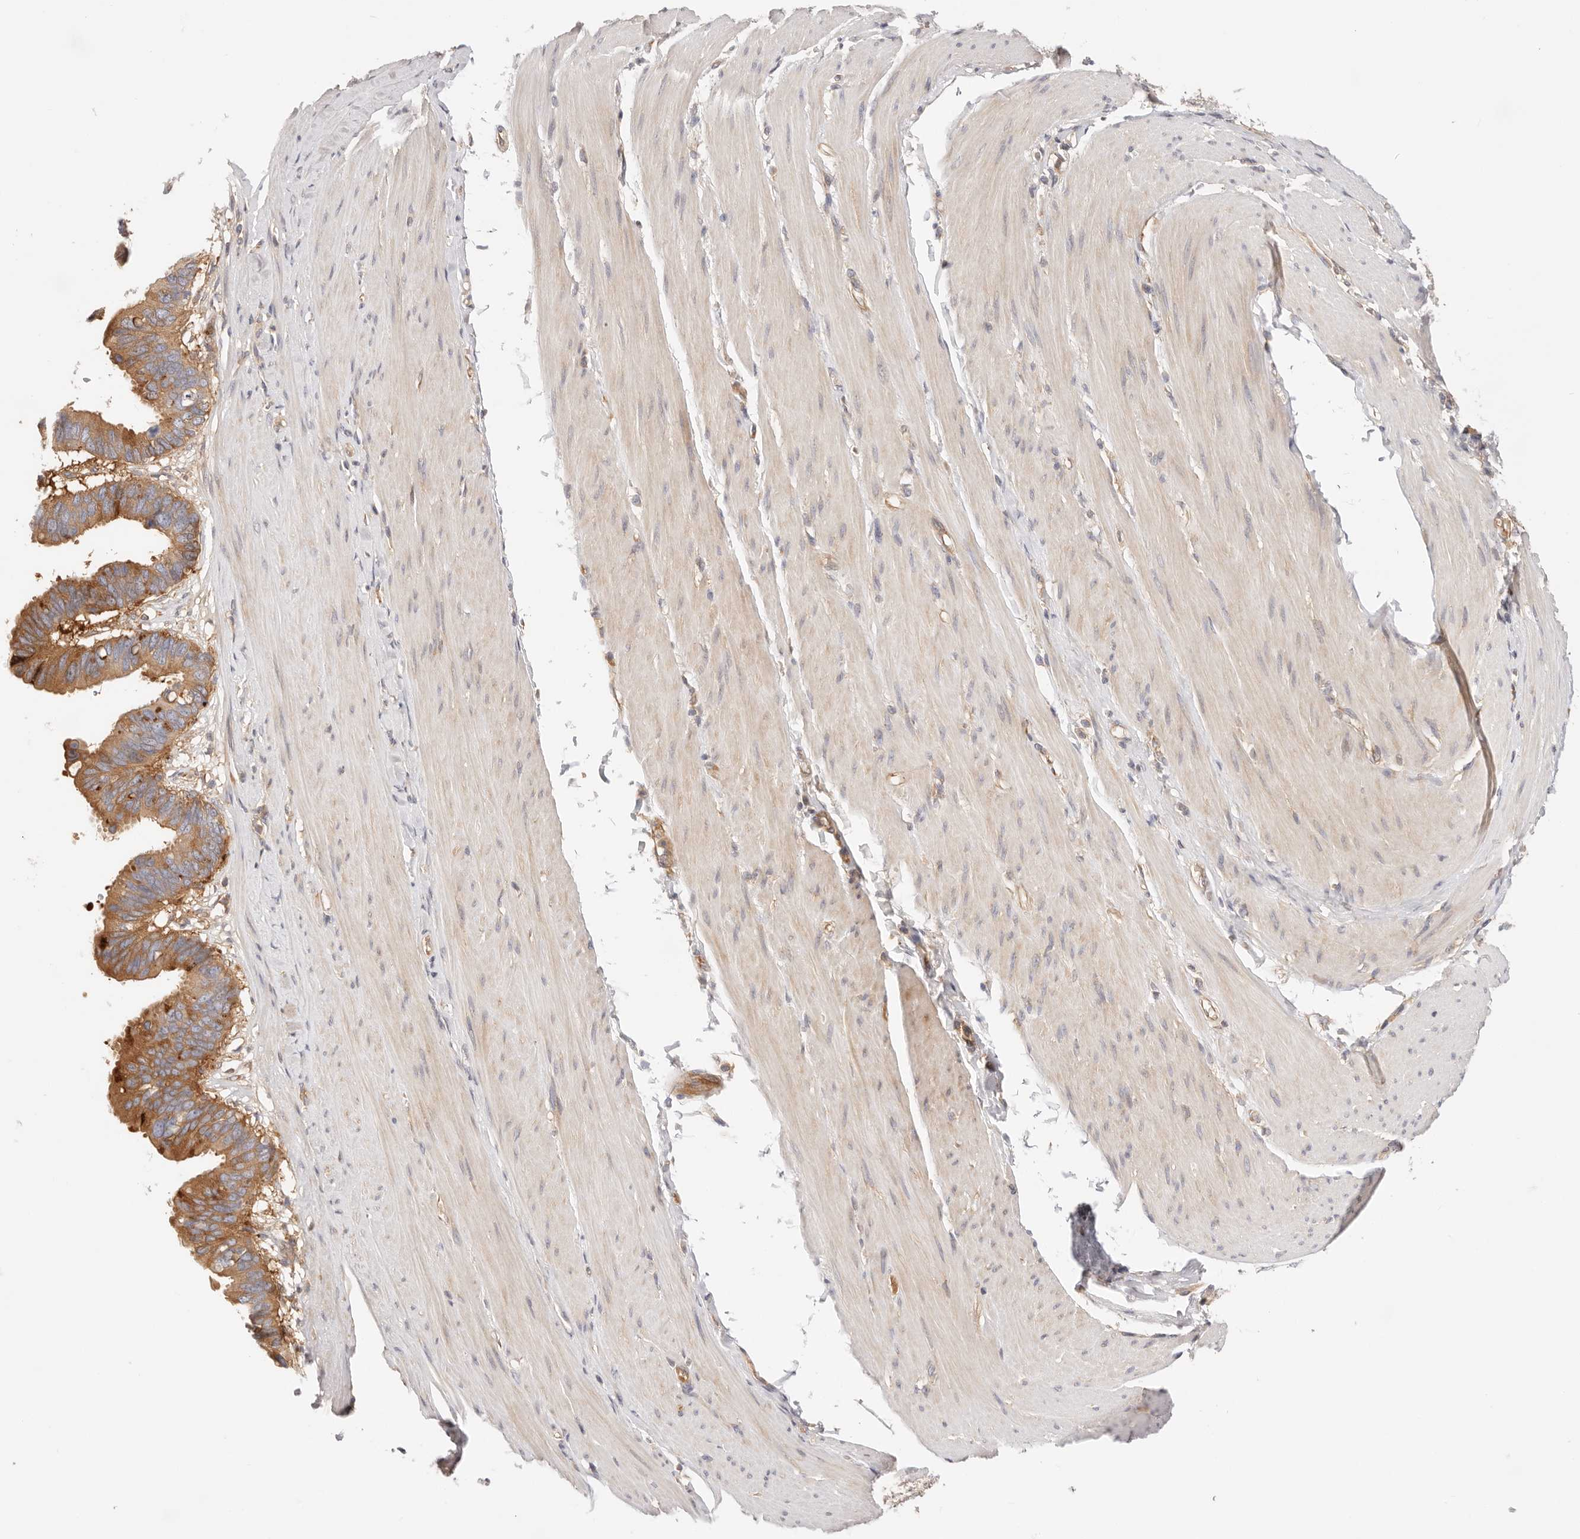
{"staining": {"intensity": "strong", "quantity": ">75%", "location": "cytoplasmic/membranous"}, "tissue": "pancreatic cancer", "cell_type": "Tumor cells", "image_type": "cancer", "snomed": [{"axis": "morphology", "description": "Adenocarcinoma, NOS"}, {"axis": "topography", "description": "Pancreas"}], "caption": "Immunohistochemical staining of human pancreatic cancer (adenocarcinoma) shows high levels of strong cytoplasmic/membranous protein expression in about >75% of tumor cells.", "gene": "KCMF1", "patient": {"sex": "female", "age": 56}}